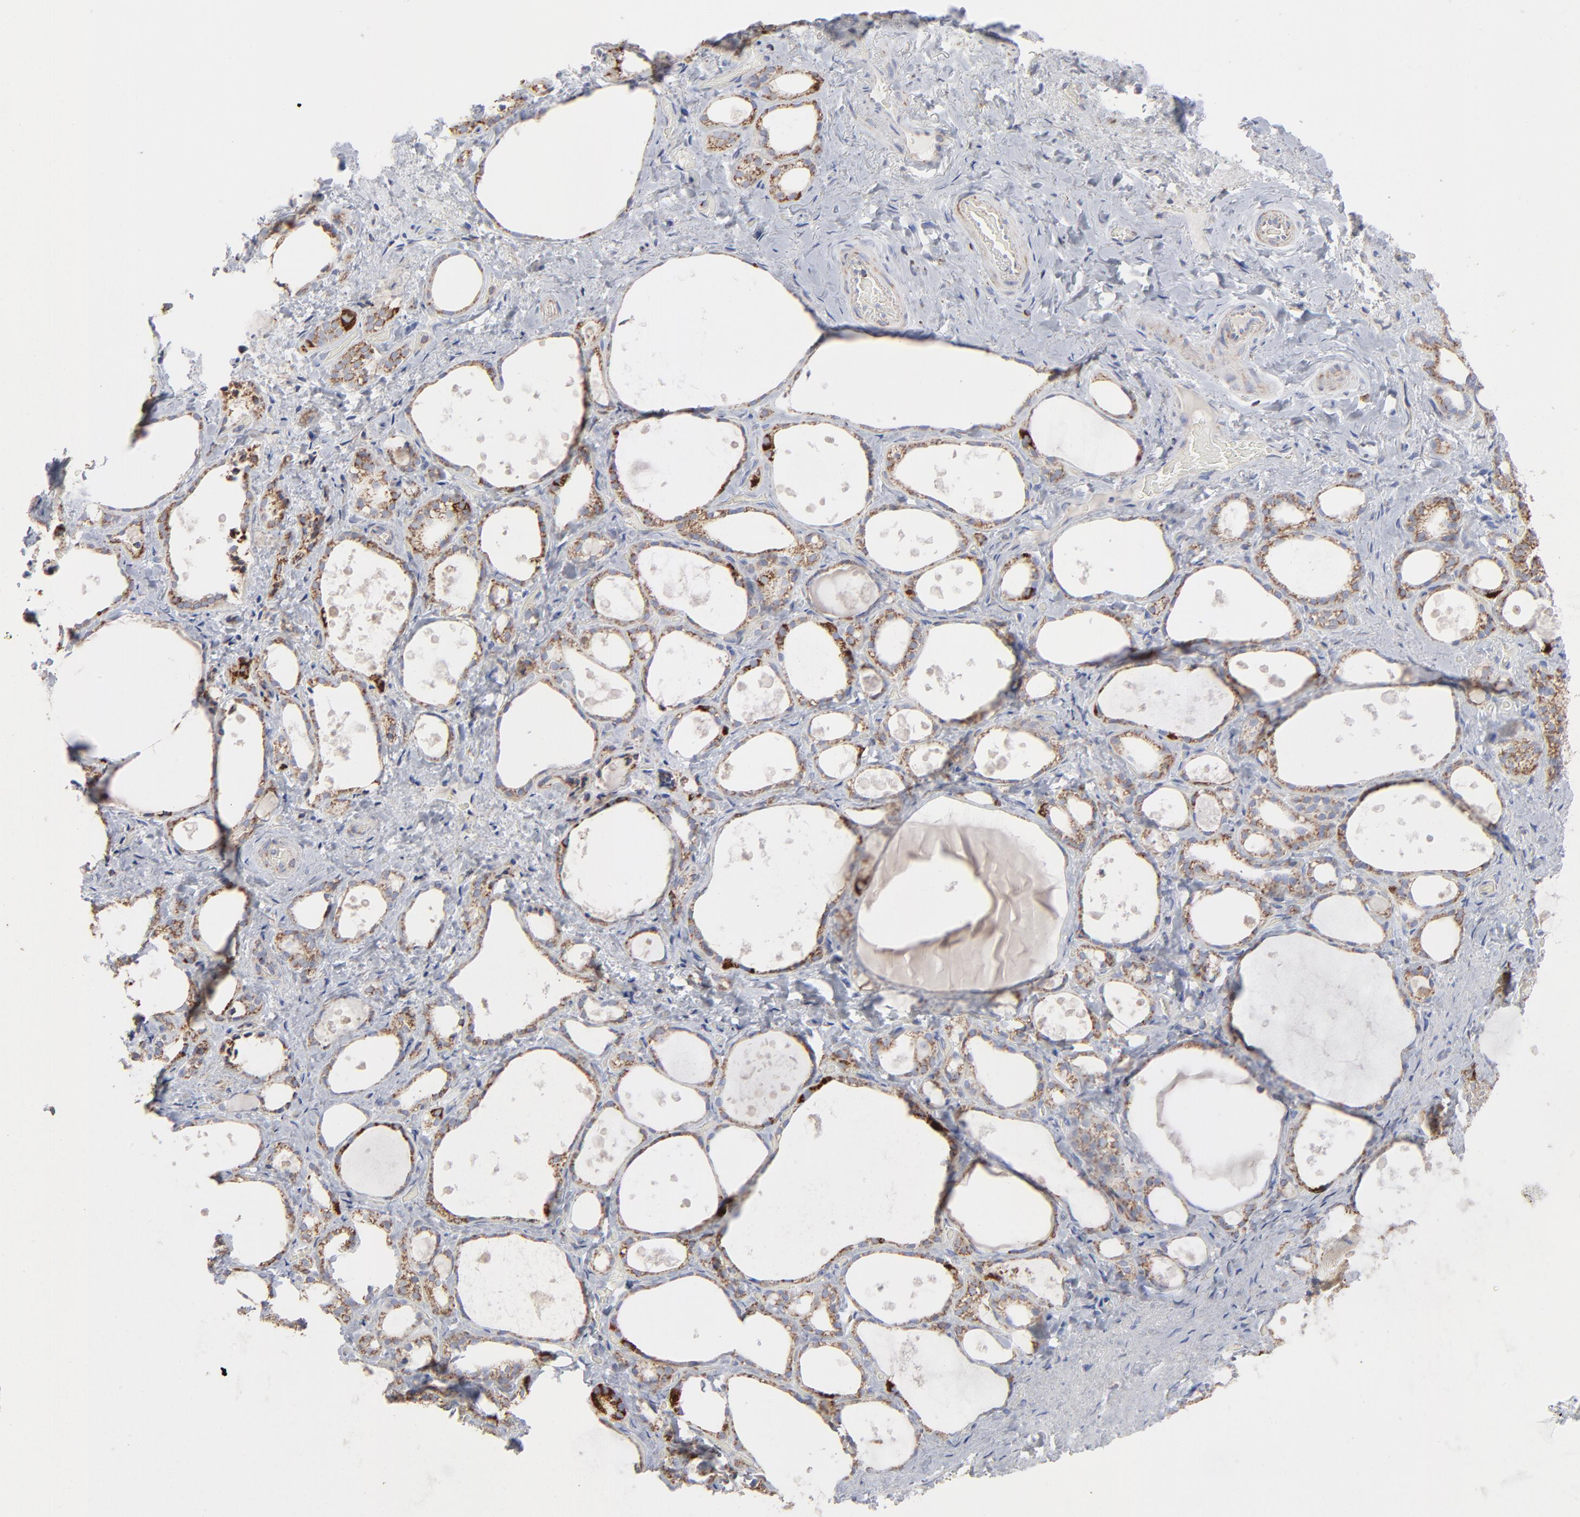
{"staining": {"intensity": "strong", "quantity": ">75%", "location": "cytoplasmic/membranous"}, "tissue": "thyroid gland", "cell_type": "Glandular cells", "image_type": "normal", "snomed": [{"axis": "morphology", "description": "Normal tissue, NOS"}, {"axis": "topography", "description": "Thyroid gland"}], "caption": "Immunohistochemistry of benign human thyroid gland displays high levels of strong cytoplasmic/membranous positivity in approximately >75% of glandular cells.", "gene": "ASB3", "patient": {"sex": "female", "age": 75}}